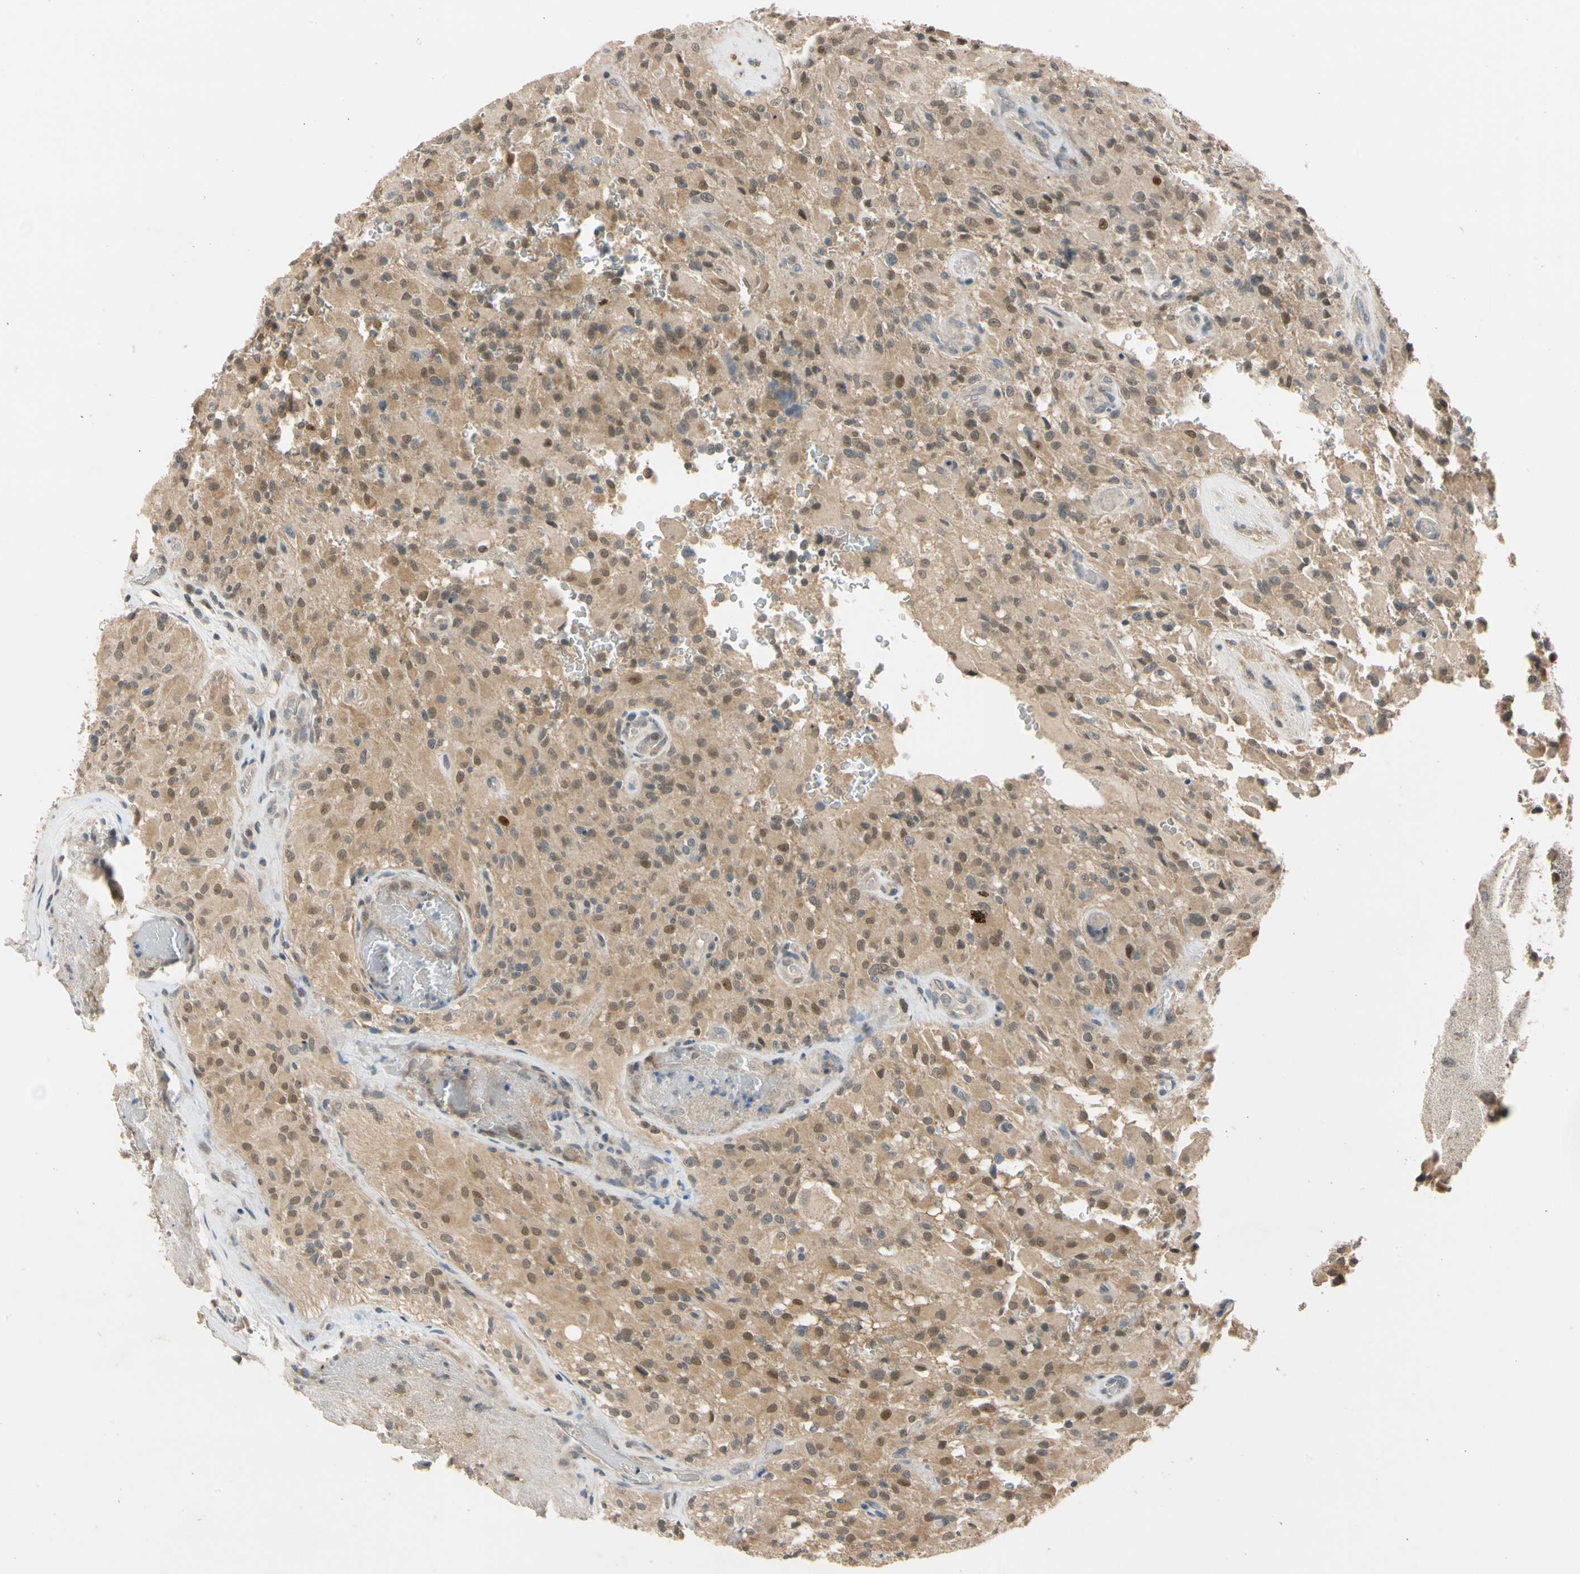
{"staining": {"intensity": "moderate", "quantity": "25%-75%", "location": "cytoplasmic/membranous,nuclear"}, "tissue": "glioma", "cell_type": "Tumor cells", "image_type": "cancer", "snomed": [{"axis": "morphology", "description": "Glioma, malignant, High grade"}, {"axis": "topography", "description": "Brain"}], "caption": "An image of glioma stained for a protein shows moderate cytoplasmic/membranous and nuclear brown staining in tumor cells. The staining is performed using DAB brown chromogen to label protein expression. The nuclei are counter-stained blue using hematoxylin.", "gene": "RIOX2", "patient": {"sex": "male", "age": 71}}